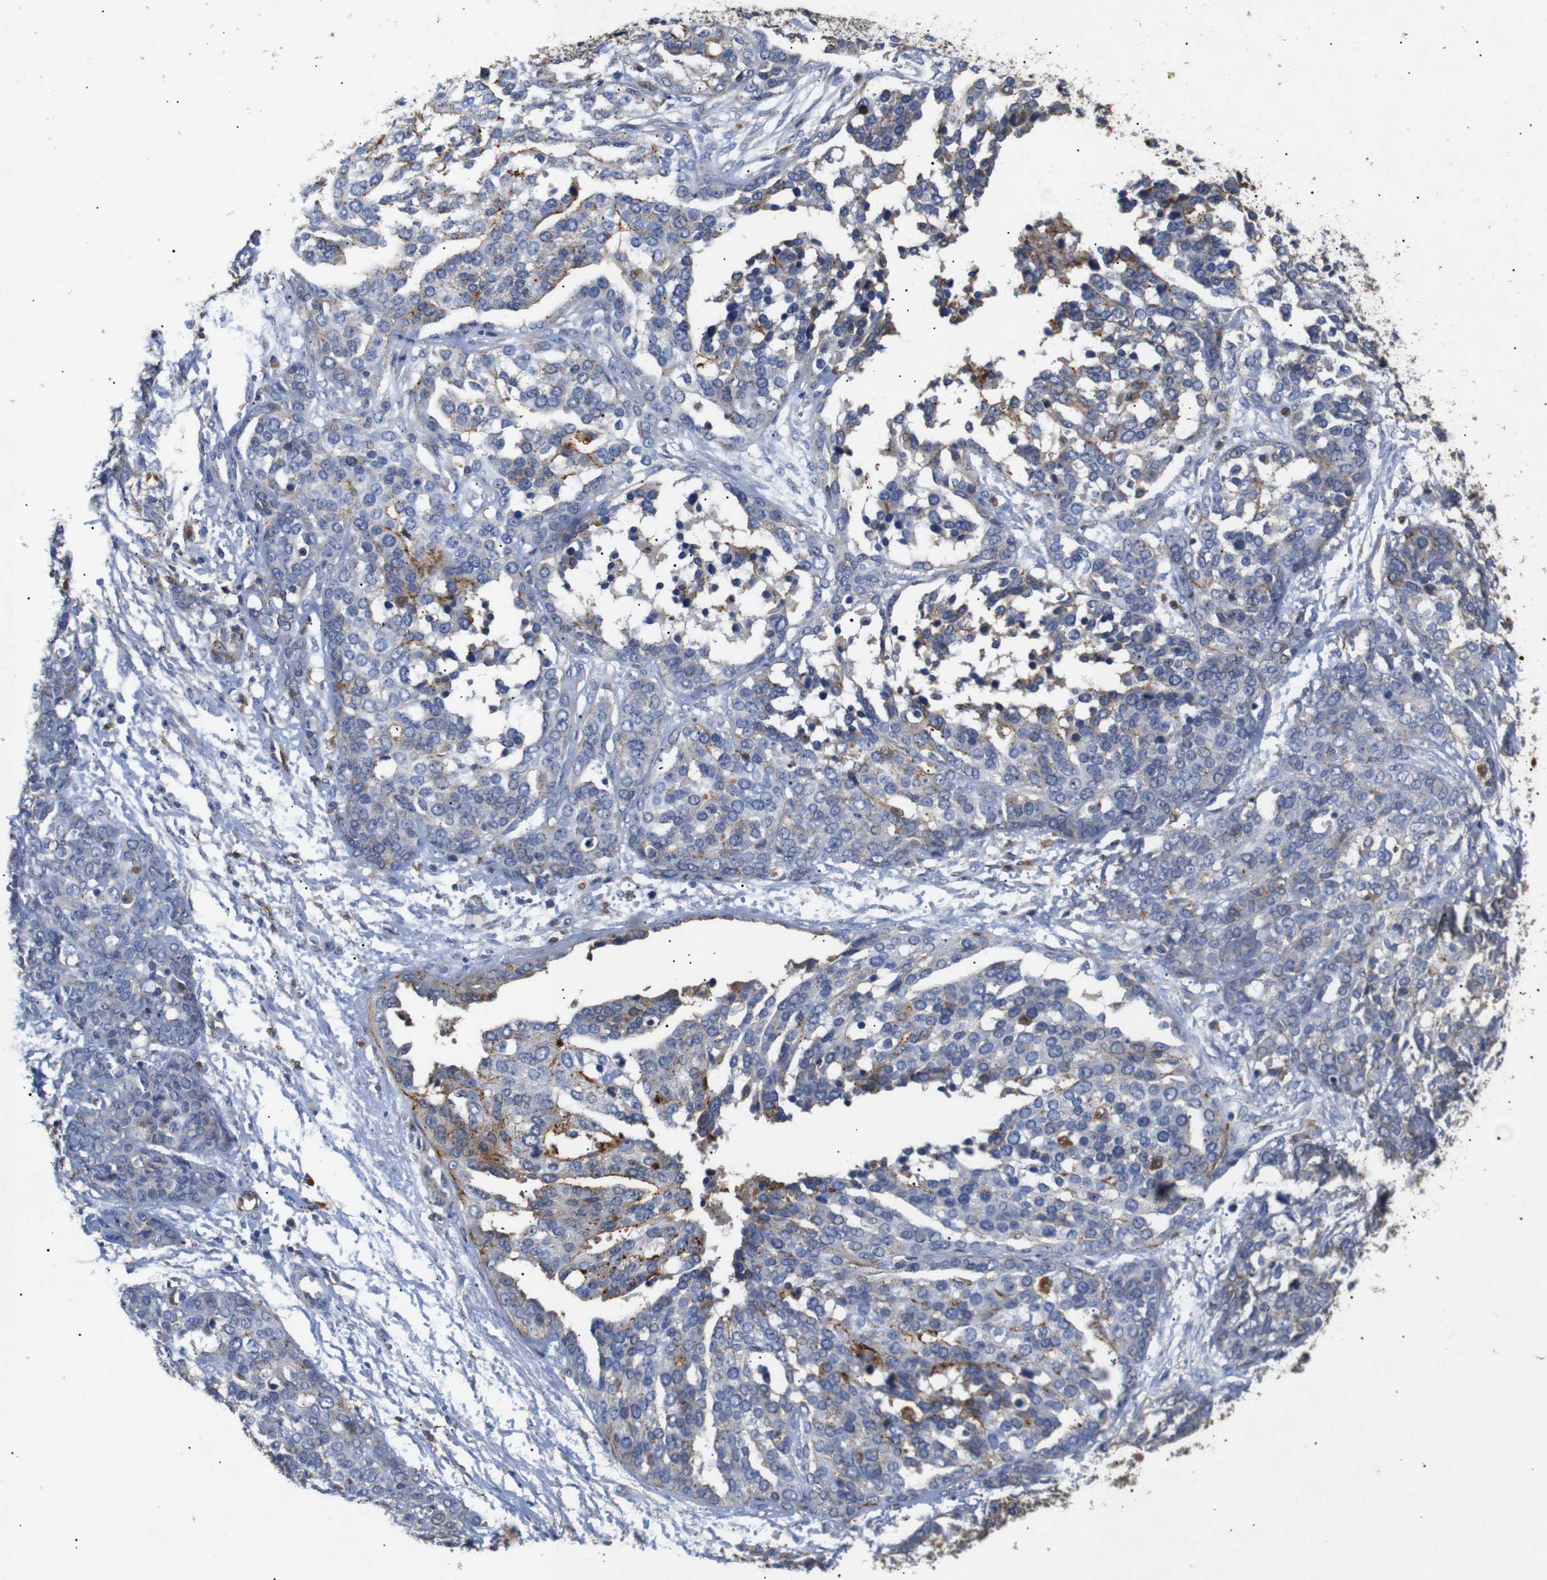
{"staining": {"intensity": "strong", "quantity": "<25%", "location": "cytoplasmic/membranous"}, "tissue": "ovarian cancer", "cell_type": "Tumor cells", "image_type": "cancer", "snomed": [{"axis": "morphology", "description": "Cystadenocarcinoma, serous, NOS"}, {"axis": "topography", "description": "Ovary"}], "caption": "Protein staining of ovarian cancer (serous cystadenocarcinoma) tissue exhibits strong cytoplasmic/membranous positivity in about <25% of tumor cells.", "gene": "SDCBP", "patient": {"sex": "female", "age": 44}}